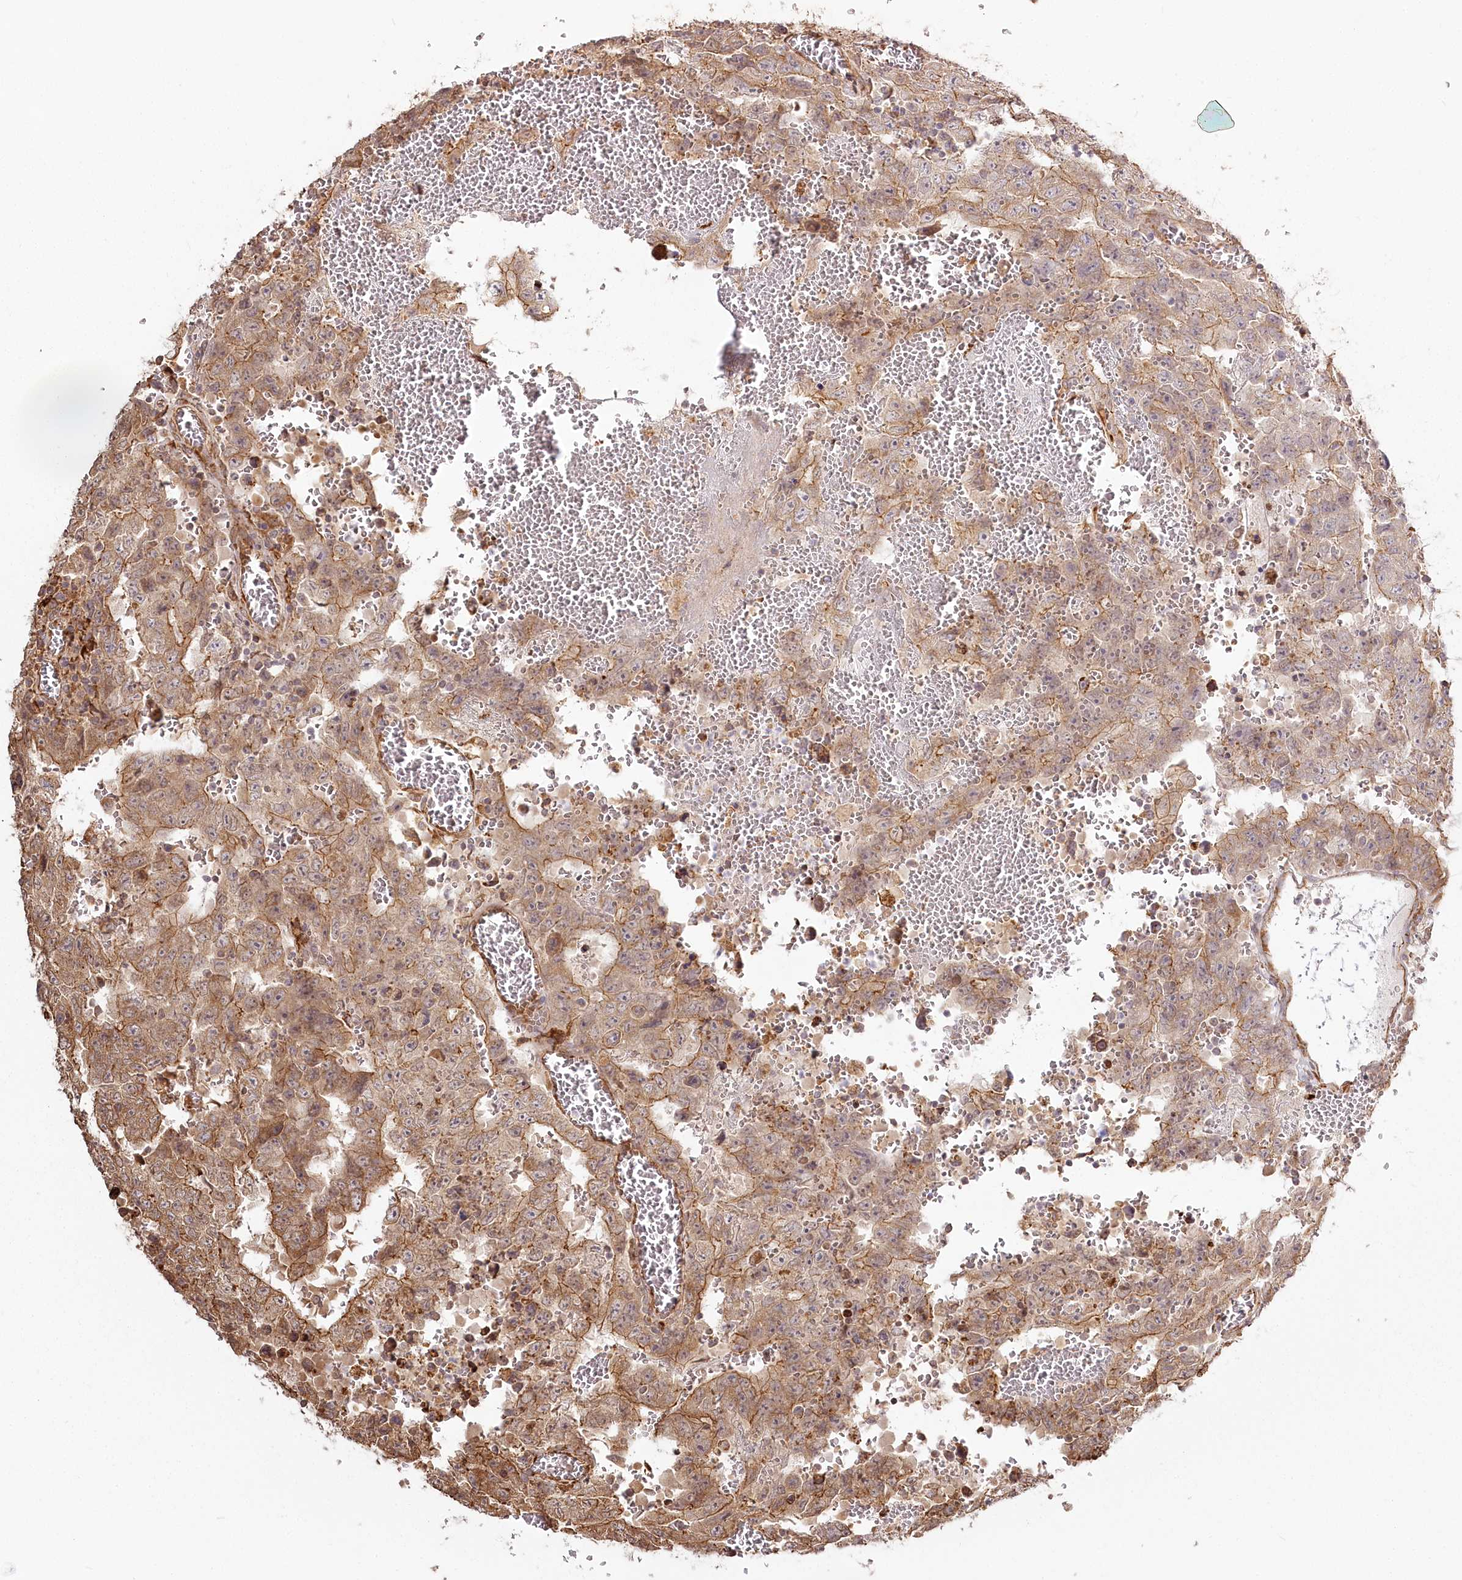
{"staining": {"intensity": "moderate", "quantity": ">75%", "location": "cytoplasmic/membranous"}, "tissue": "testis cancer", "cell_type": "Tumor cells", "image_type": "cancer", "snomed": [{"axis": "morphology", "description": "Carcinoma, Embryonal, NOS"}, {"axis": "topography", "description": "Testis"}], "caption": "Immunohistochemistry micrograph of human testis embryonal carcinoma stained for a protein (brown), which shows medium levels of moderate cytoplasmic/membranous staining in about >75% of tumor cells.", "gene": "FAM13A", "patient": {"sex": "male", "age": 26}}